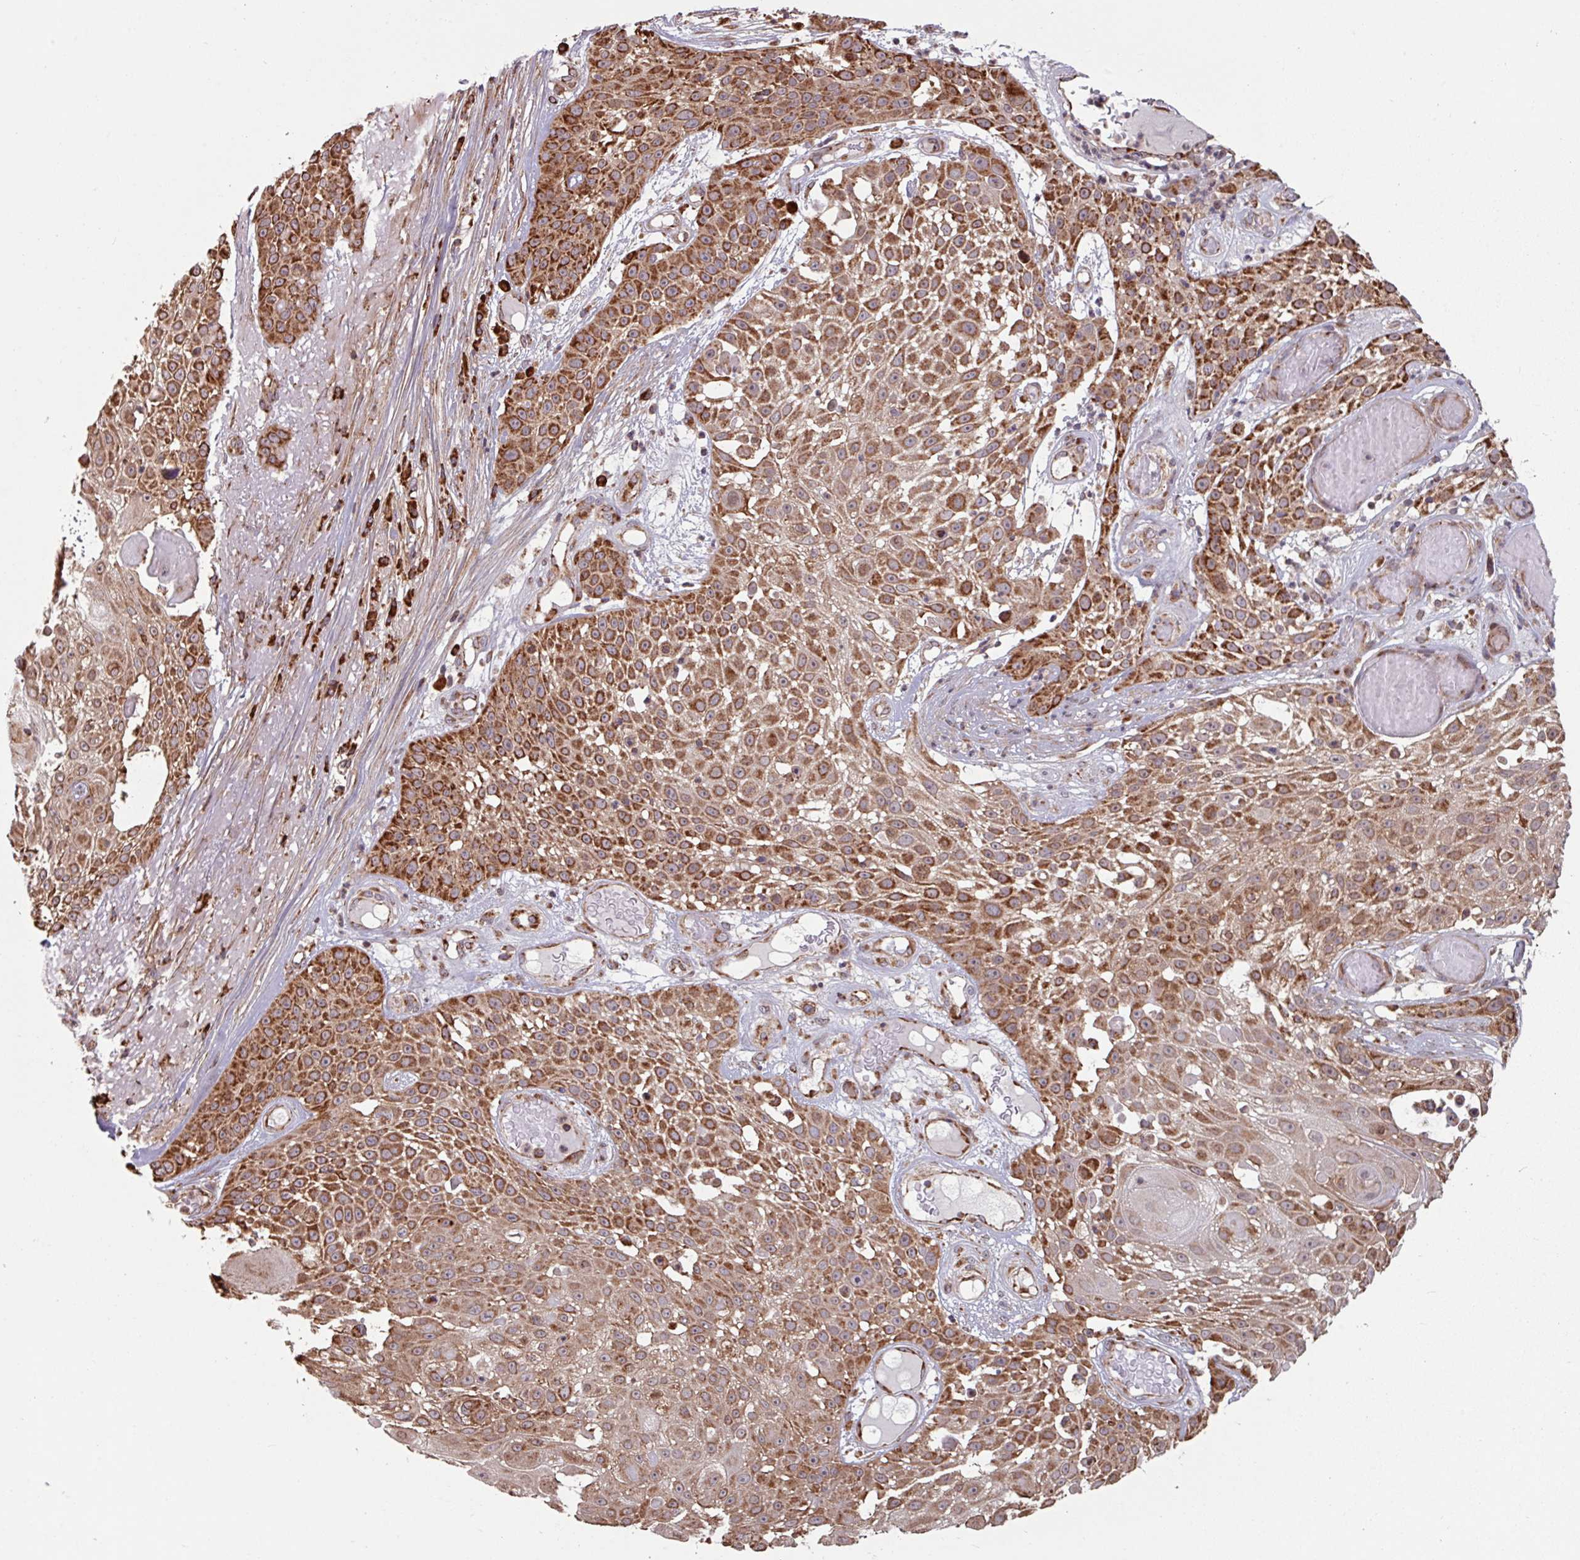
{"staining": {"intensity": "strong", "quantity": ">75%", "location": "cytoplasmic/membranous"}, "tissue": "skin cancer", "cell_type": "Tumor cells", "image_type": "cancer", "snomed": [{"axis": "morphology", "description": "Squamous cell carcinoma, NOS"}, {"axis": "topography", "description": "Skin"}], "caption": "High-magnification brightfield microscopy of squamous cell carcinoma (skin) stained with DAB (brown) and counterstained with hematoxylin (blue). tumor cells exhibit strong cytoplasmic/membranous staining is present in approximately>75% of cells.", "gene": "COX7C", "patient": {"sex": "female", "age": 86}}